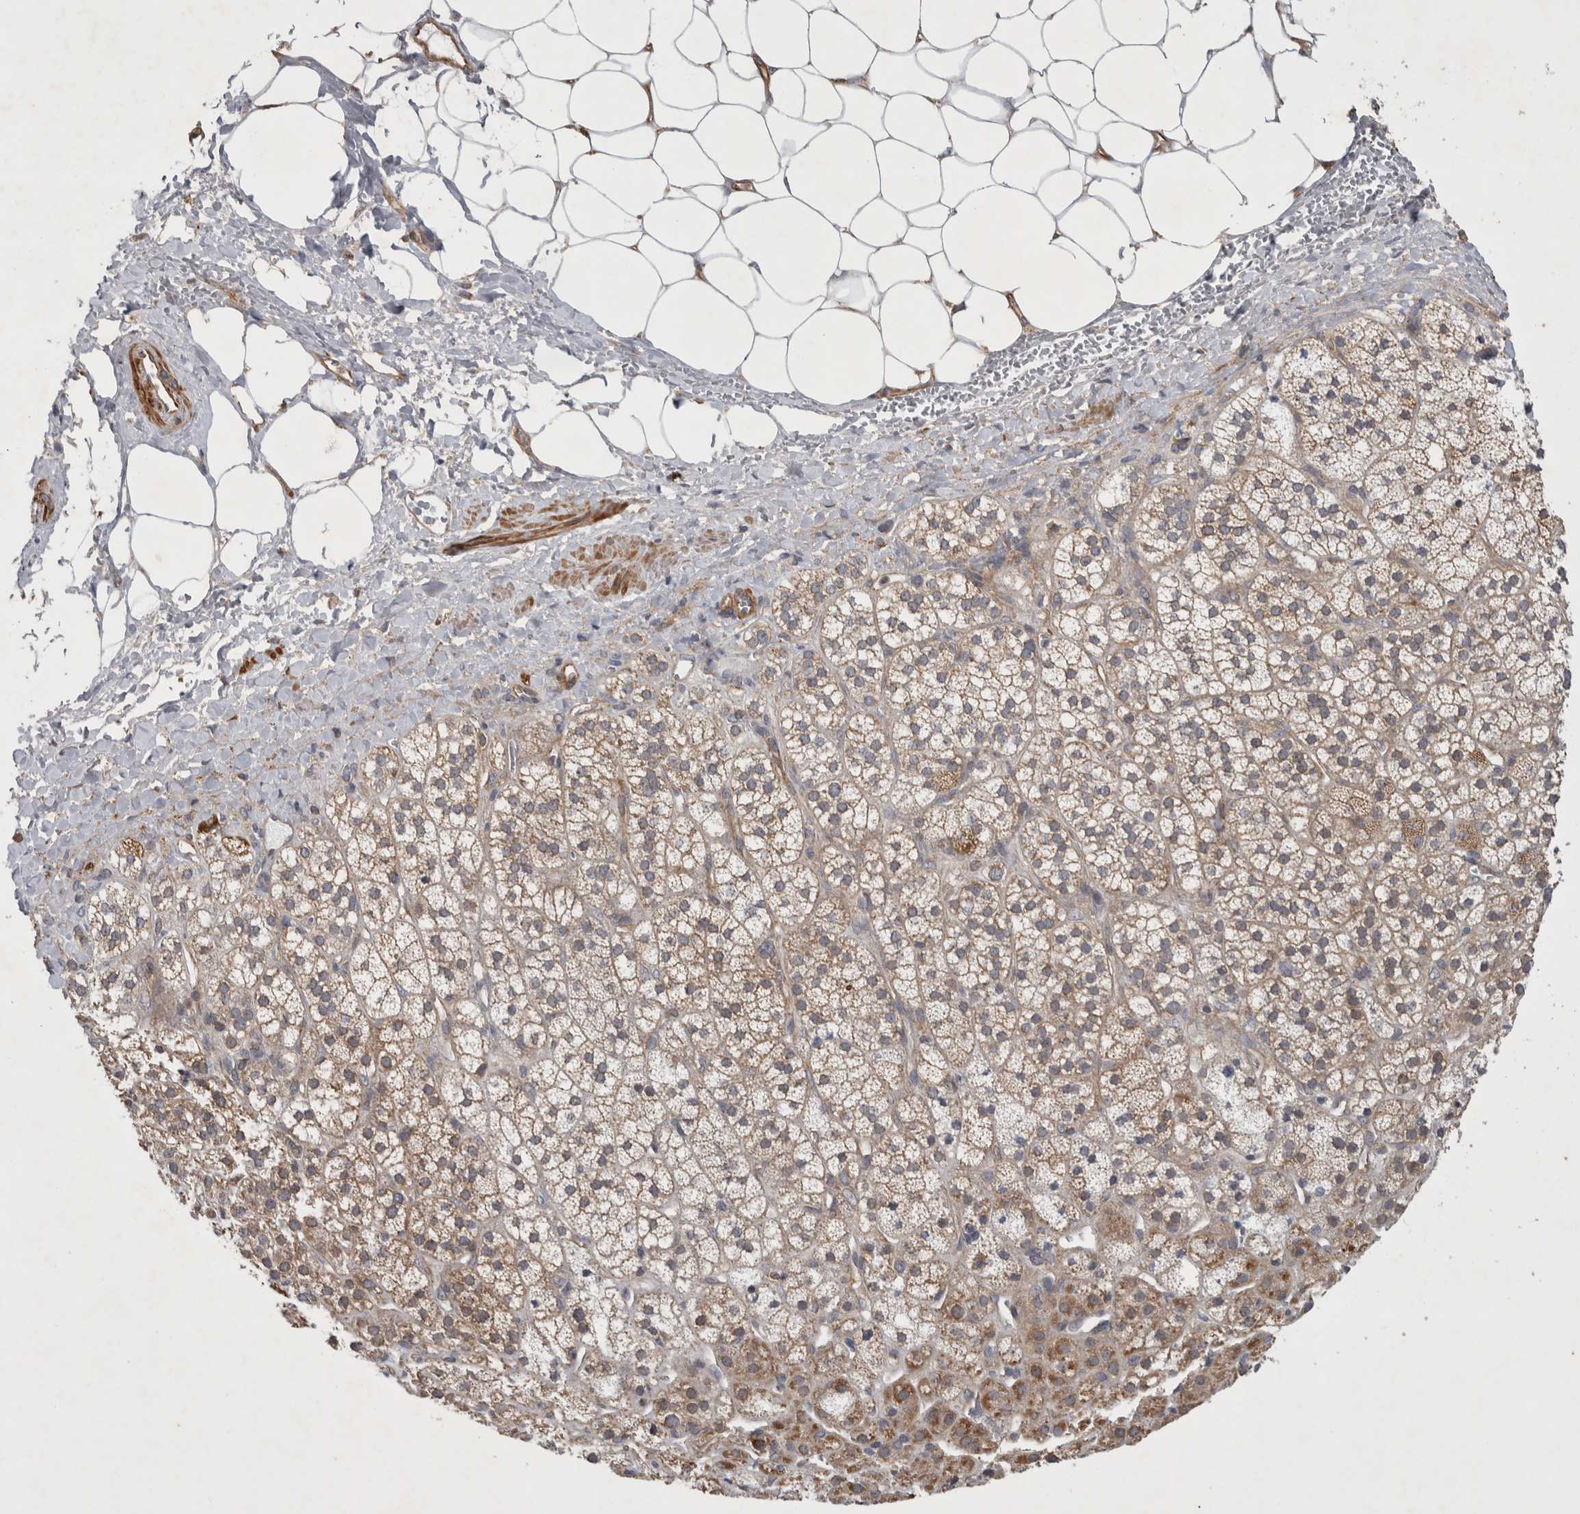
{"staining": {"intensity": "moderate", "quantity": ">75%", "location": "cytoplasmic/membranous"}, "tissue": "adrenal gland", "cell_type": "Glandular cells", "image_type": "normal", "snomed": [{"axis": "morphology", "description": "Normal tissue, NOS"}, {"axis": "topography", "description": "Adrenal gland"}], "caption": "Immunohistochemical staining of benign adrenal gland shows >75% levels of moderate cytoplasmic/membranous protein positivity in approximately >75% of glandular cells.", "gene": "SFXN2", "patient": {"sex": "male", "age": 56}}